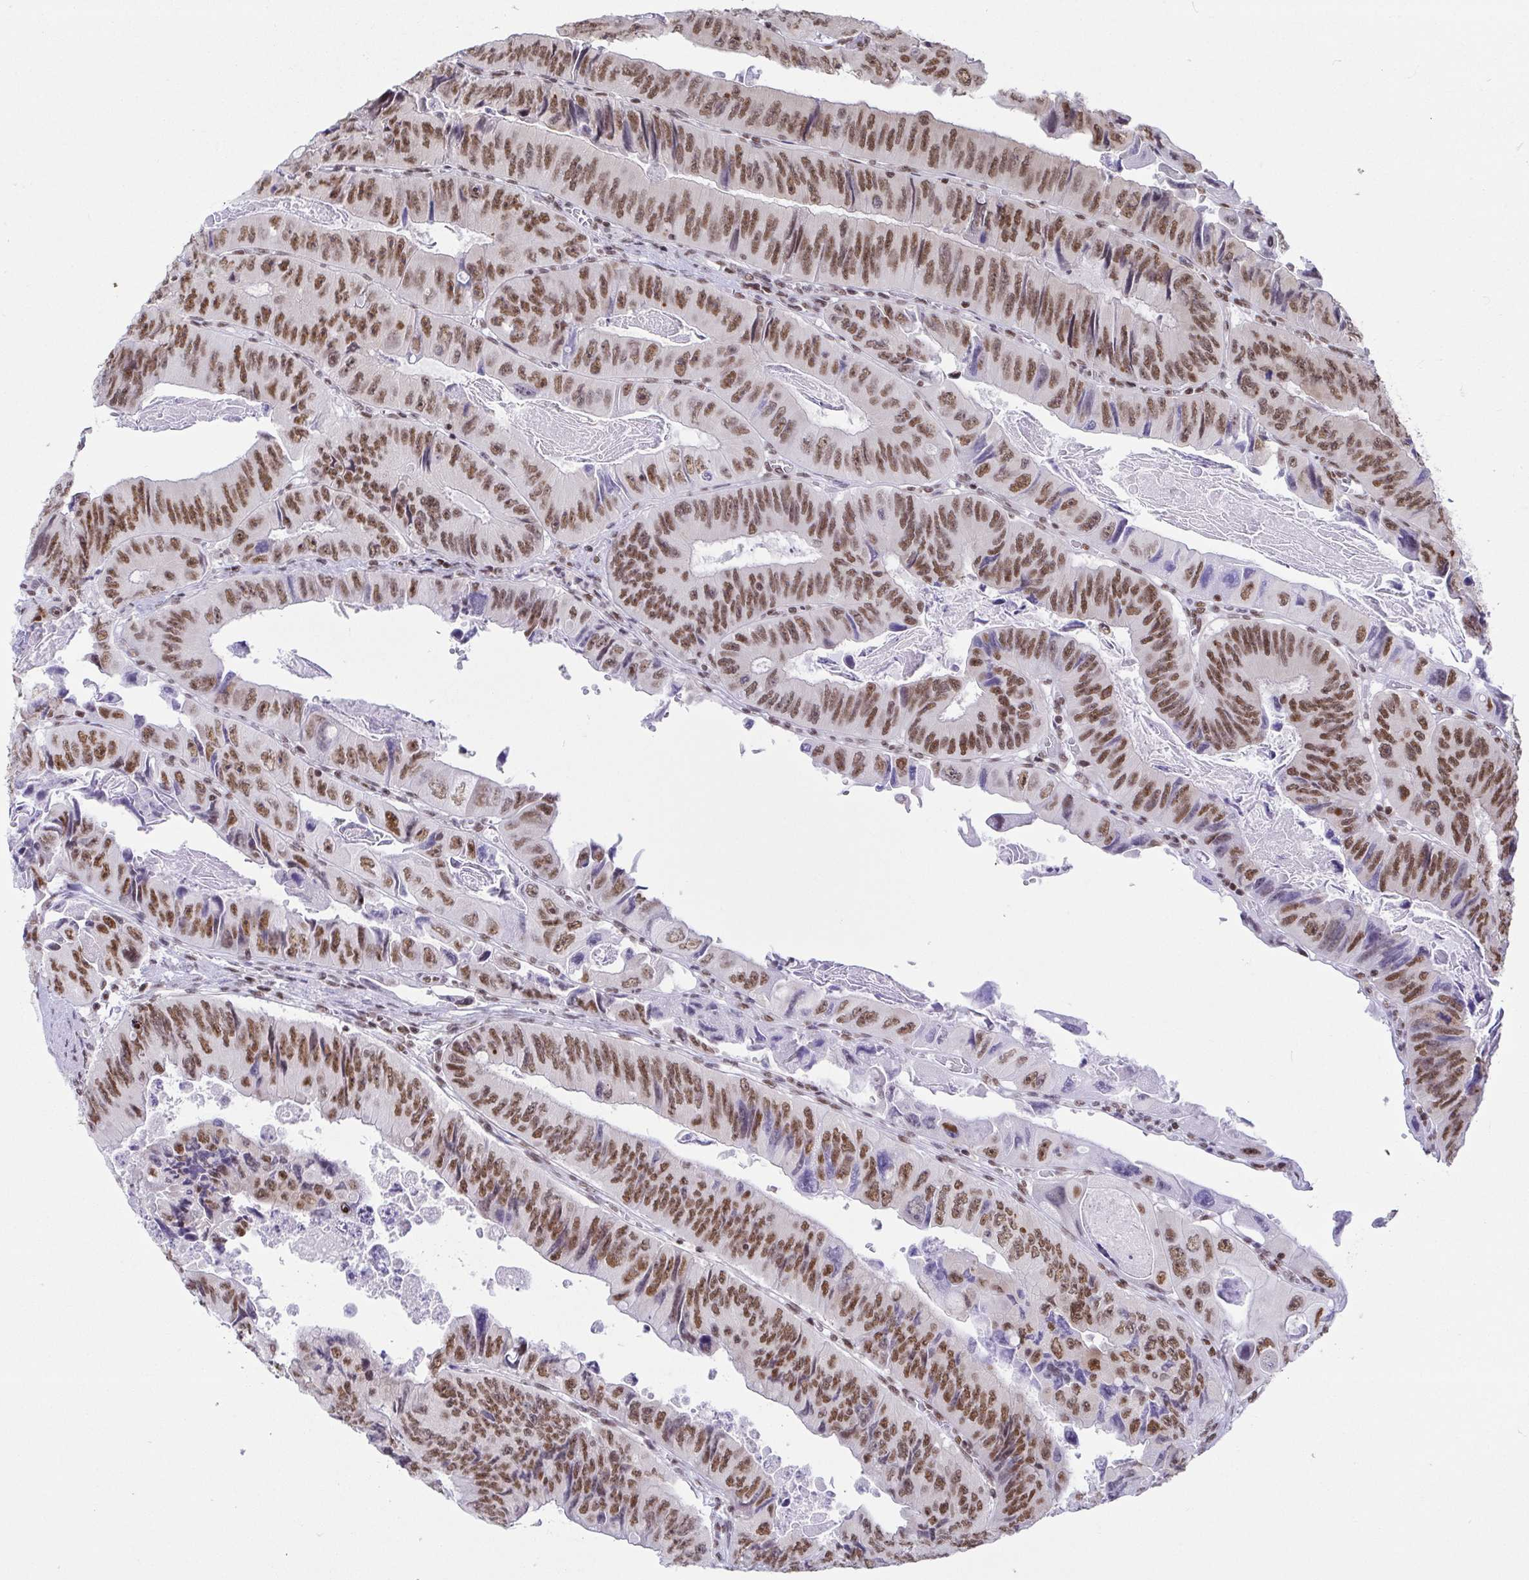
{"staining": {"intensity": "moderate", "quantity": ">75%", "location": "nuclear"}, "tissue": "colorectal cancer", "cell_type": "Tumor cells", "image_type": "cancer", "snomed": [{"axis": "morphology", "description": "Adenocarcinoma, NOS"}, {"axis": "topography", "description": "Colon"}], "caption": "Protein expression analysis of colorectal adenocarcinoma reveals moderate nuclear positivity in about >75% of tumor cells.", "gene": "EWSR1", "patient": {"sex": "female", "age": 84}}